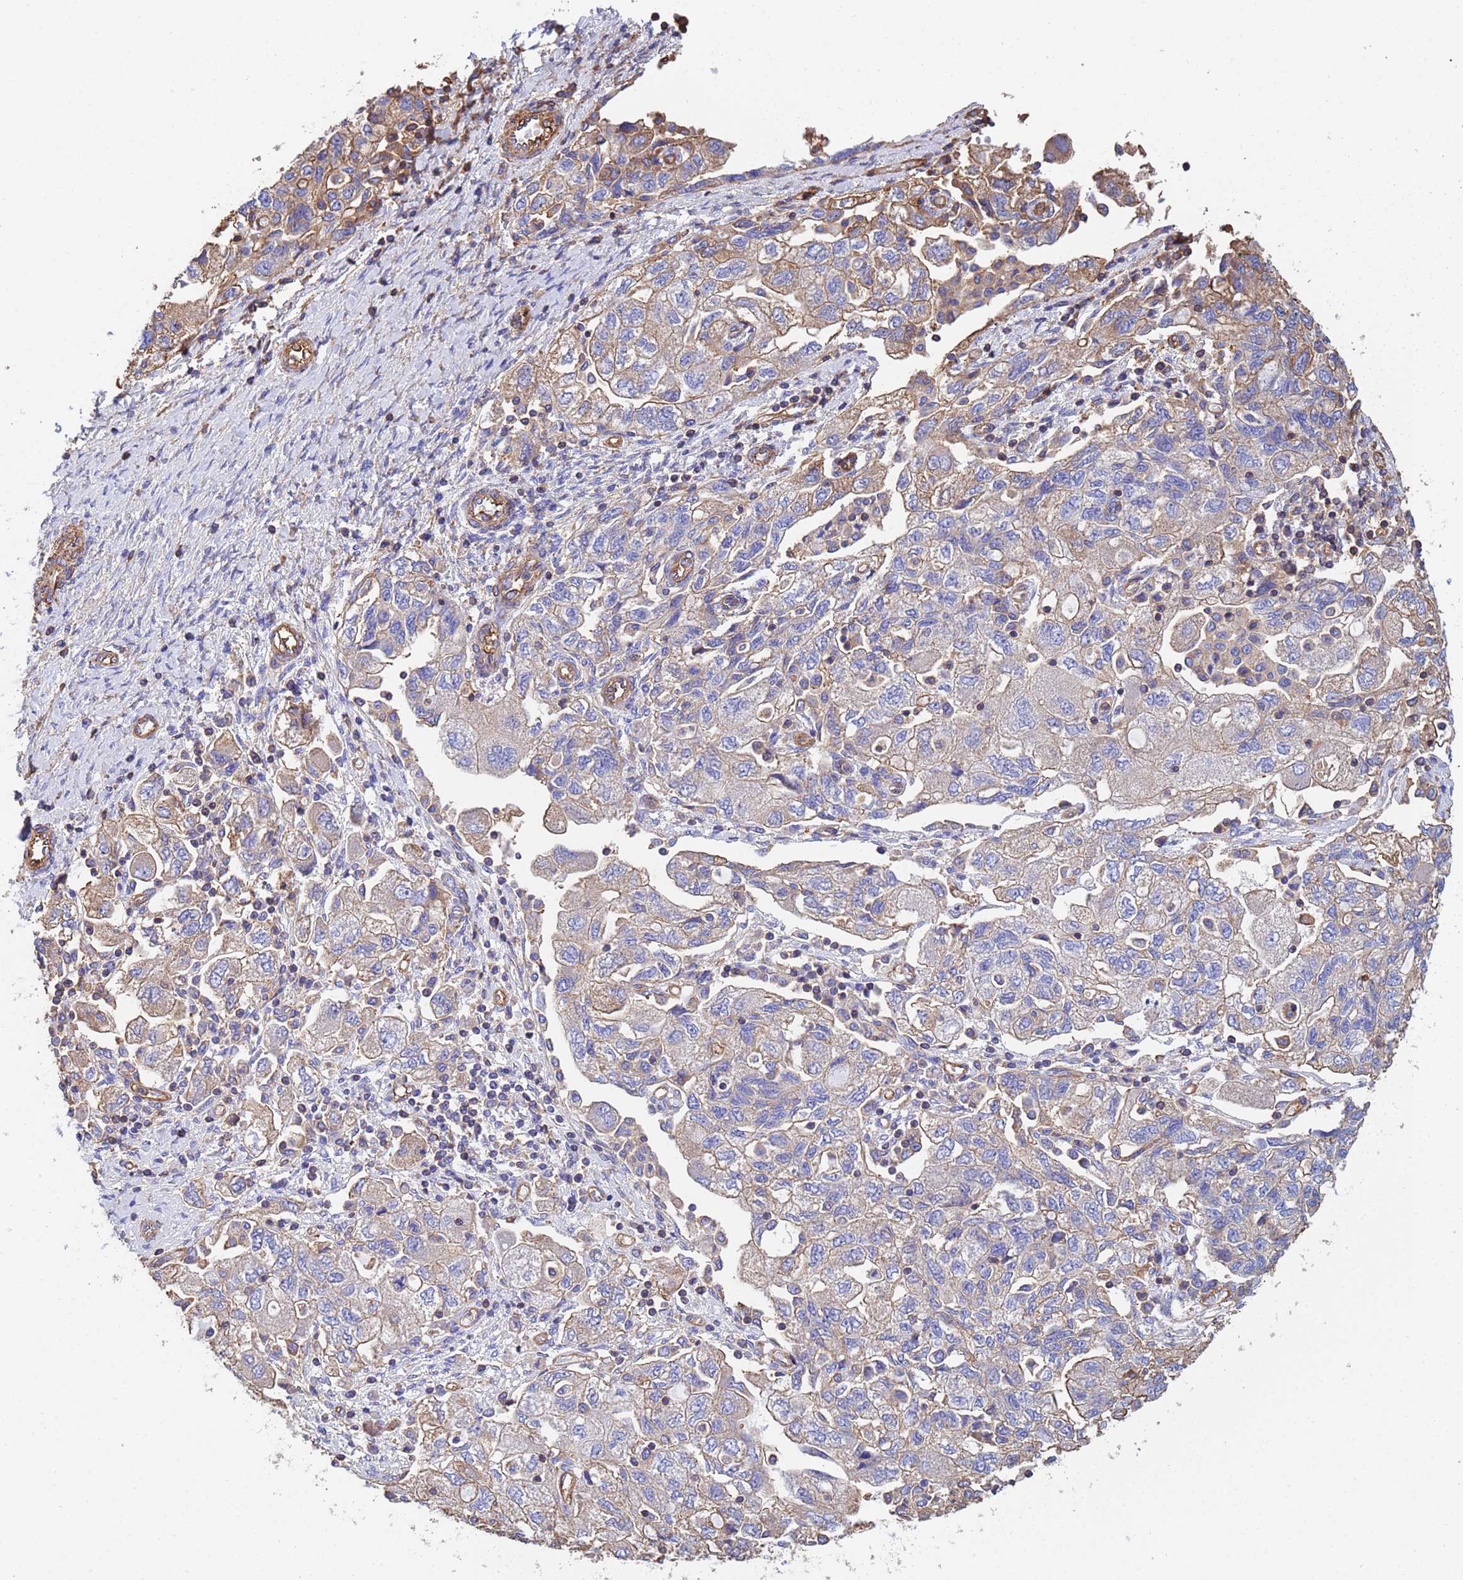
{"staining": {"intensity": "weak", "quantity": "<25%", "location": "cytoplasmic/membranous"}, "tissue": "ovarian cancer", "cell_type": "Tumor cells", "image_type": "cancer", "snomed": [{"axis": "morphology", "description": "Carcinoma, NOS"}, {"axis": "morphology", "description": "Cystadenocarcinoma, serous, NOS"}, {"axis": "topography", "description": "Ovary"}], "caption": "High magnification brightfield microscopy of ovarian cancer (carcinoma) stained with DAB (brown) and counterstained with hematoxylin (blue): tumor cells show no significant staining.", "gene": "MYL12A", "patient": {"sex": "female", "age": 69}}